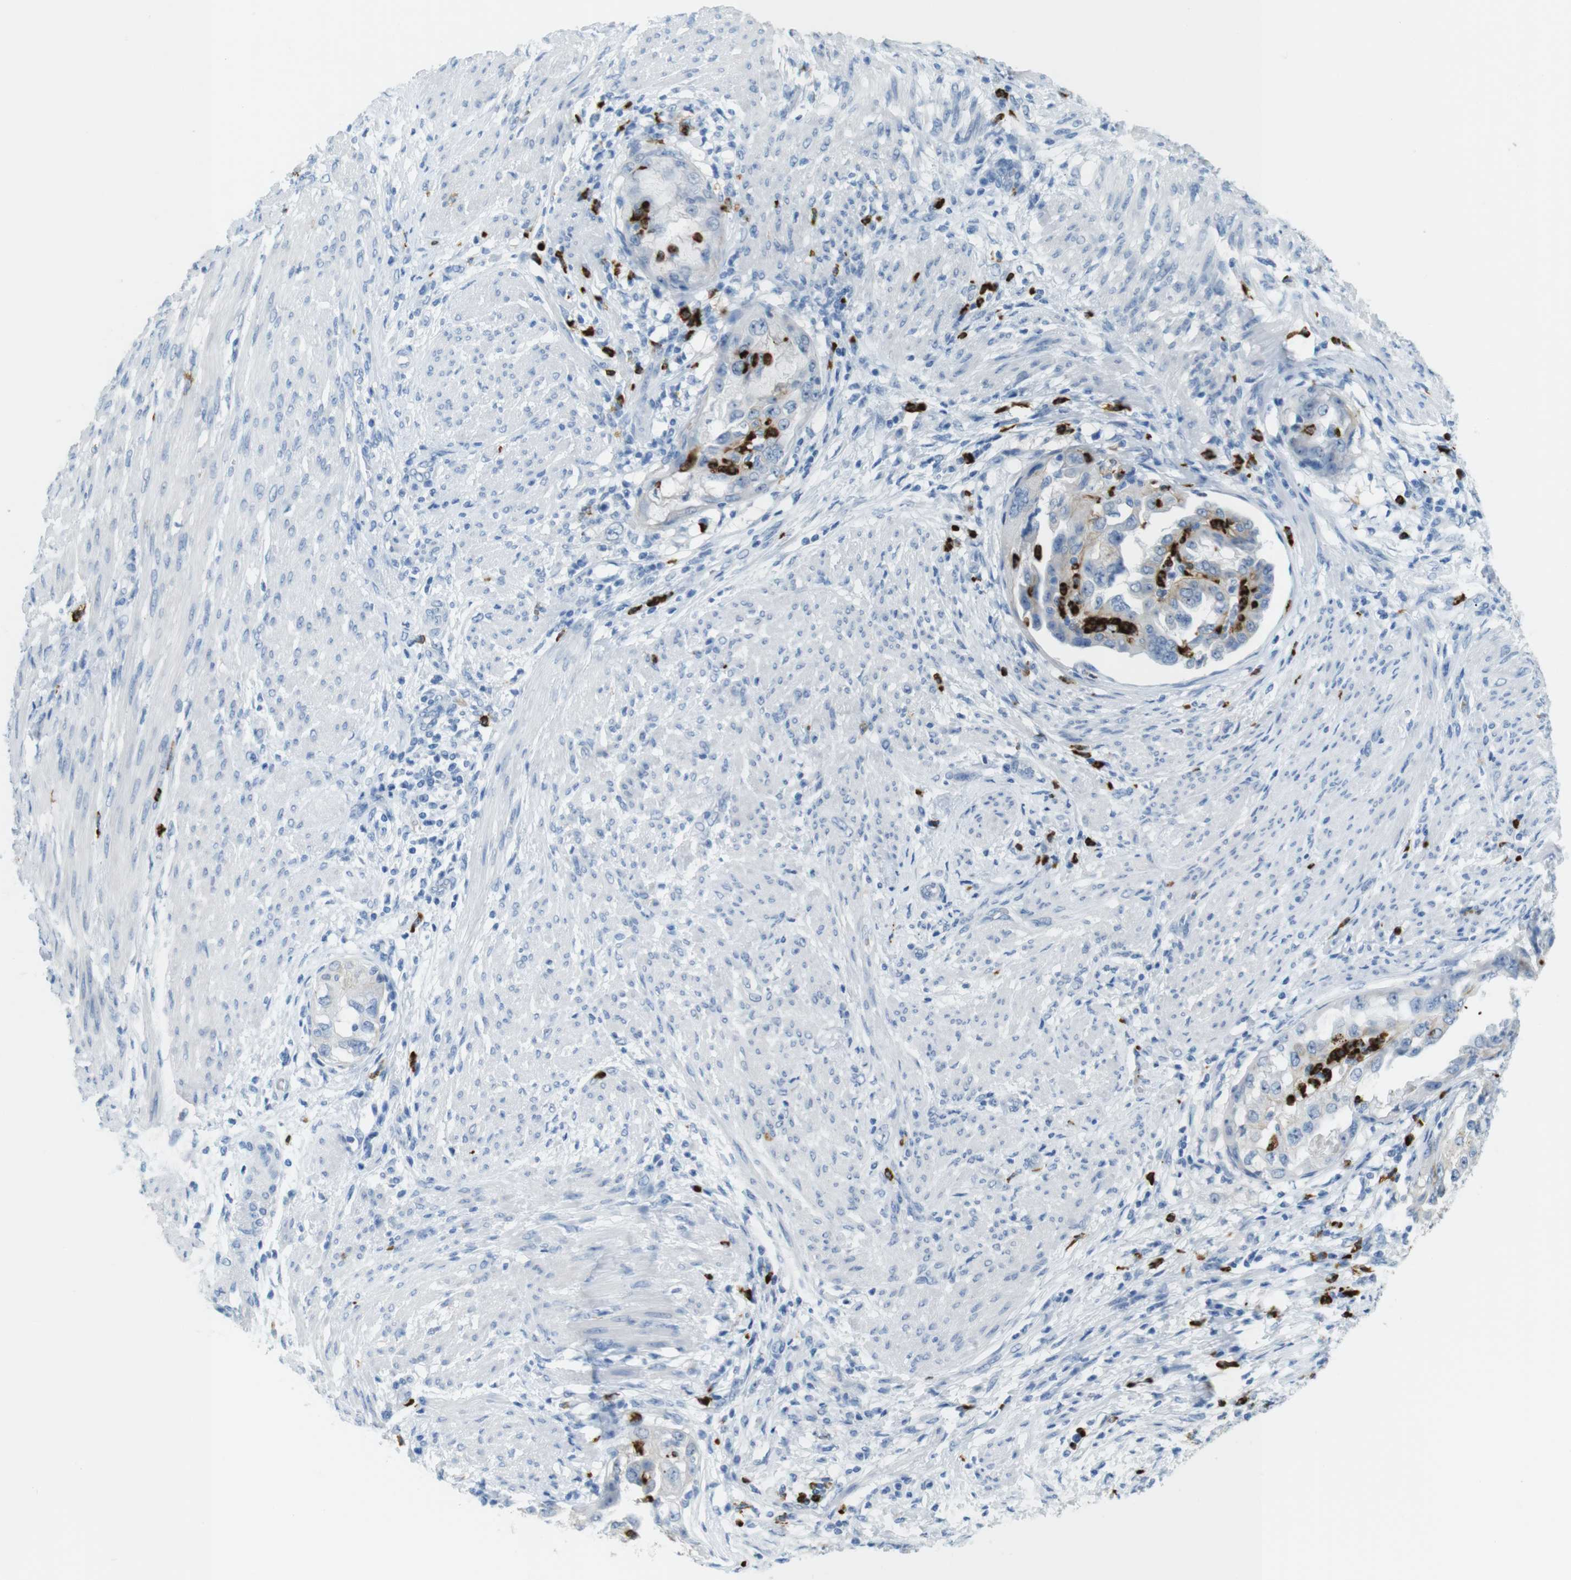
{"staining": {"intensity": "negative", "quantity": "none", "location": "none"}, "tissue": "endometrial cancer", "cell_type": "Tumor cells", "image_type": "cancer", "snomed": [{"axis": "morphology", "description": "Adenocarcinoma, NOS"}, {"axis": "topography", "description": "Endometrium"}], "caption": "Tumor cells are negative for protein expression in human endometrial cancer.", "gene": "MCEMP1", "patient": {"sex": "female", "age": 85}}